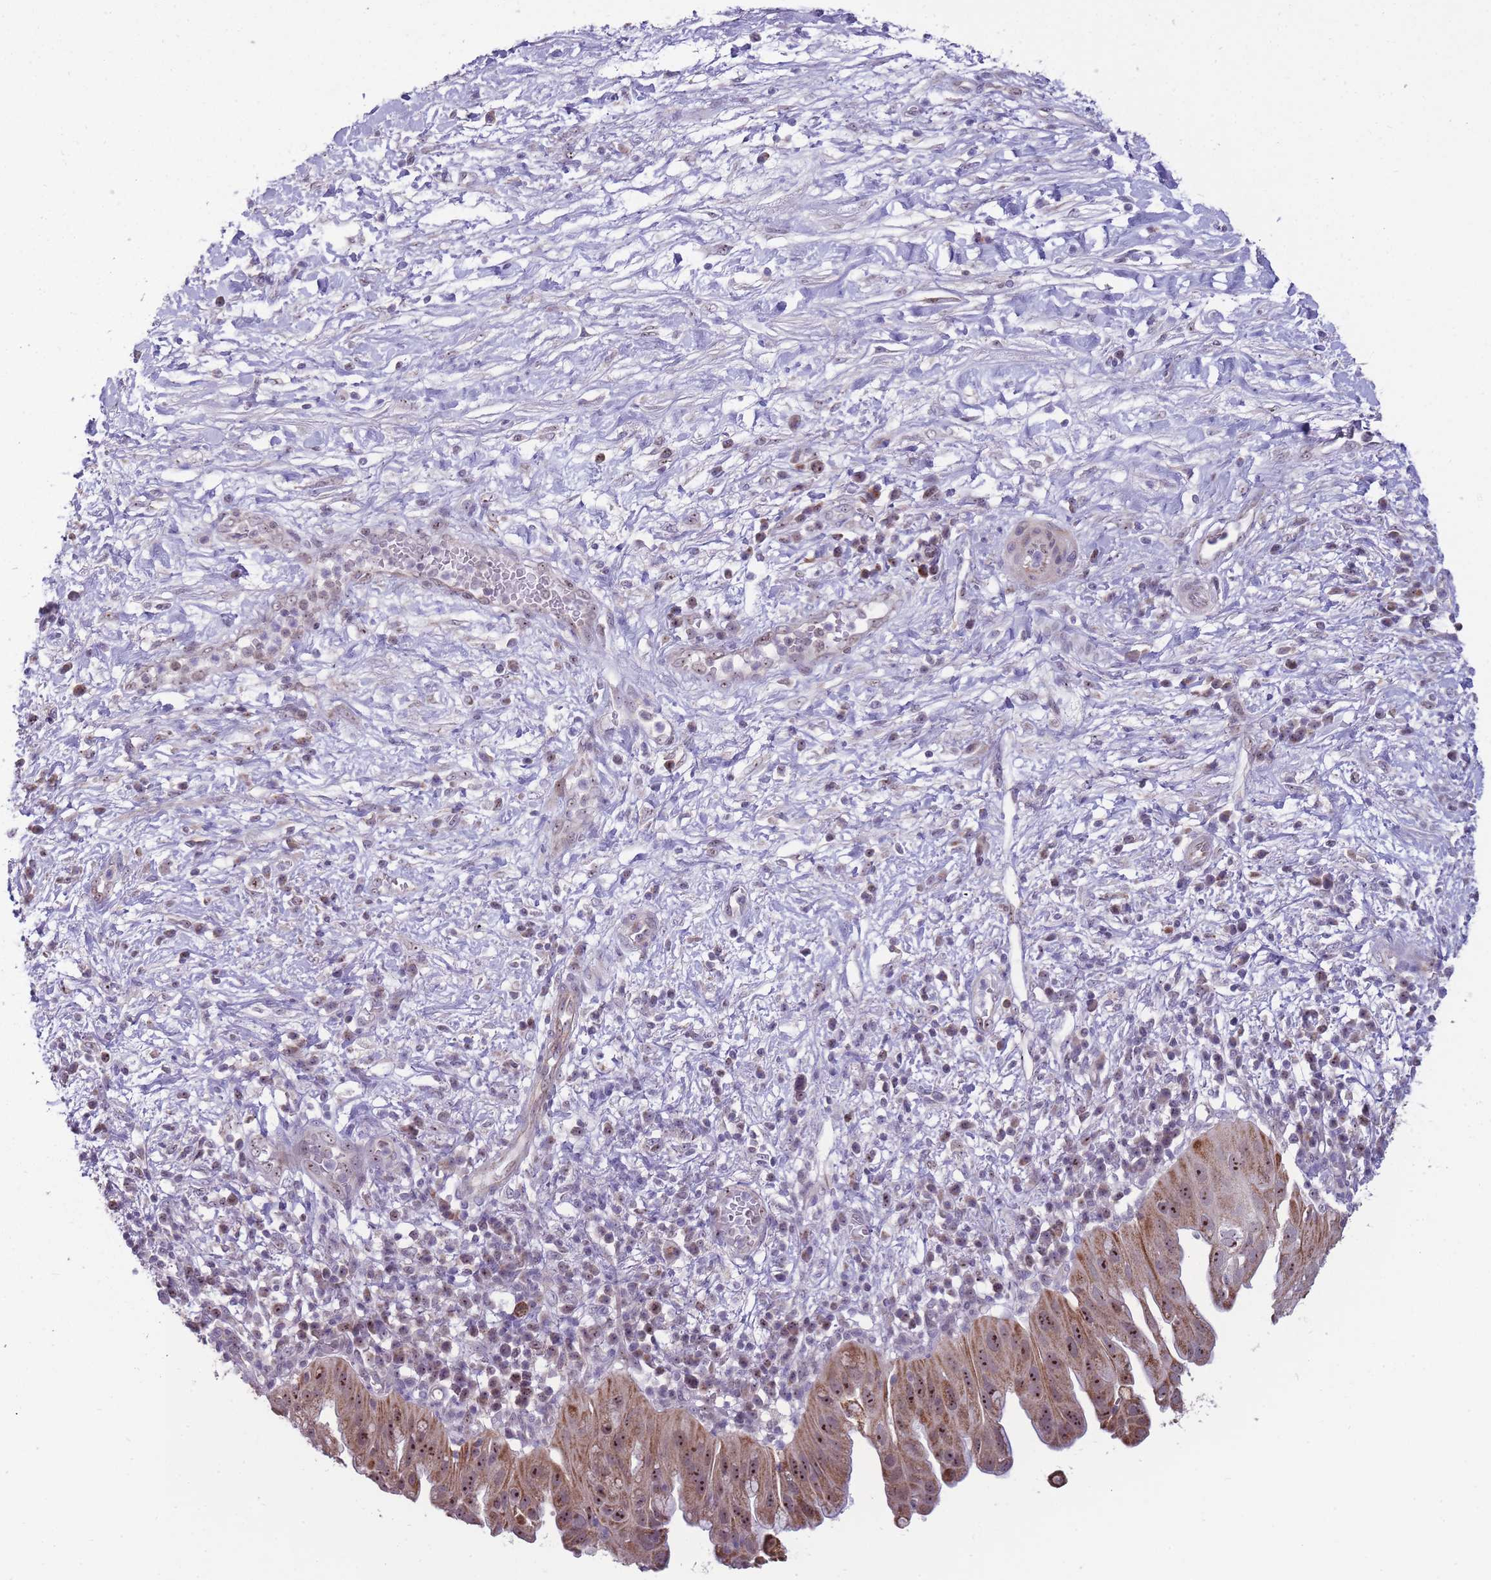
{"staining": {"intensity": "strong", "quantity": ">75%", "location": "cytoplasmic/membranous,nuclear"}, "tissue": "pancreatic cancer", "cell_type": "Tumor cells", "image_type": "cancer", "snomed": [{"axis": "morphology", "description": "Adenocarcinoma, NOS"}, {"axis": "topography", "description": "Pancreas"}], "caption": "Adenocarcinoma (pancreatic) stained with a protein marker demonstrates strong staining in tumor cells.", "gene": "MCIDAS", "patient": {"sex": "male", "age": 68}}